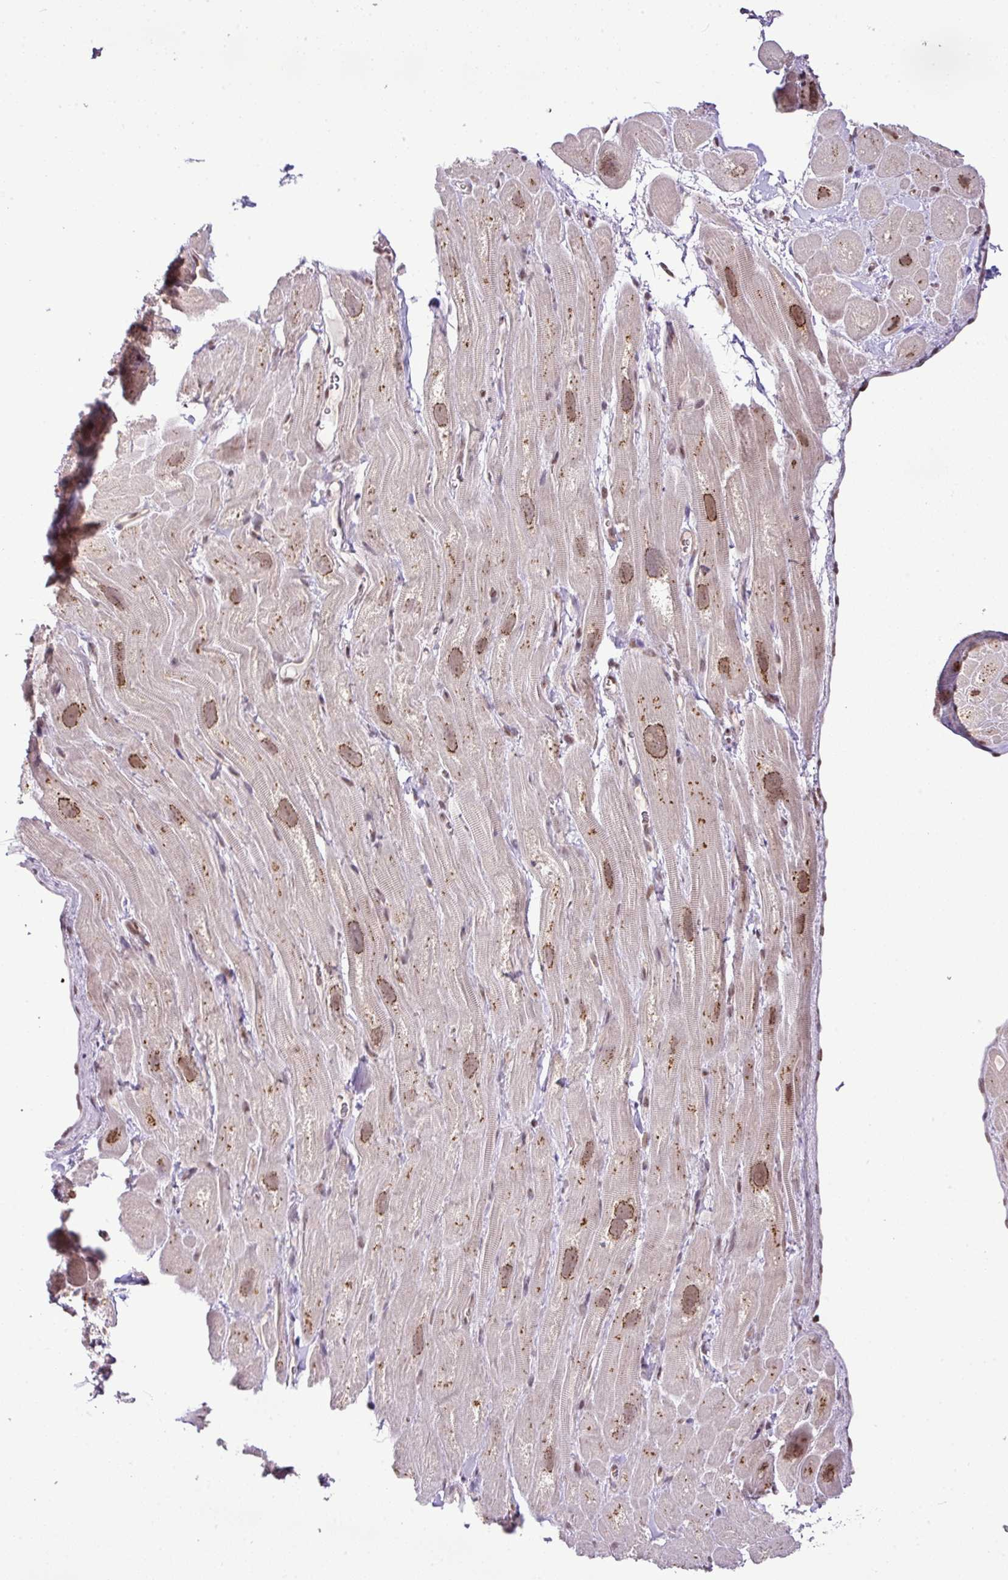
{"staining": {"intensity": "moderate", "quantity": "25%-75%", "location": "nuclear"}, "tissue": "heart muscle", "cell_type": "Cardiomyocytes", "image_type": "normal", "snomed": [{"axis": "morphology", "description": "Normal tissue, NOS"}, {"axis": "topography", "description": "Heart"}], "caption": "Brown immunohistochemical staining in unremarkable human heart muscle displays moderate nuclear staining in approximately 25%-75% of cardiomyocytes.", "gene": "PGAP4", "patient": {"sex": "male", "age": 49}}